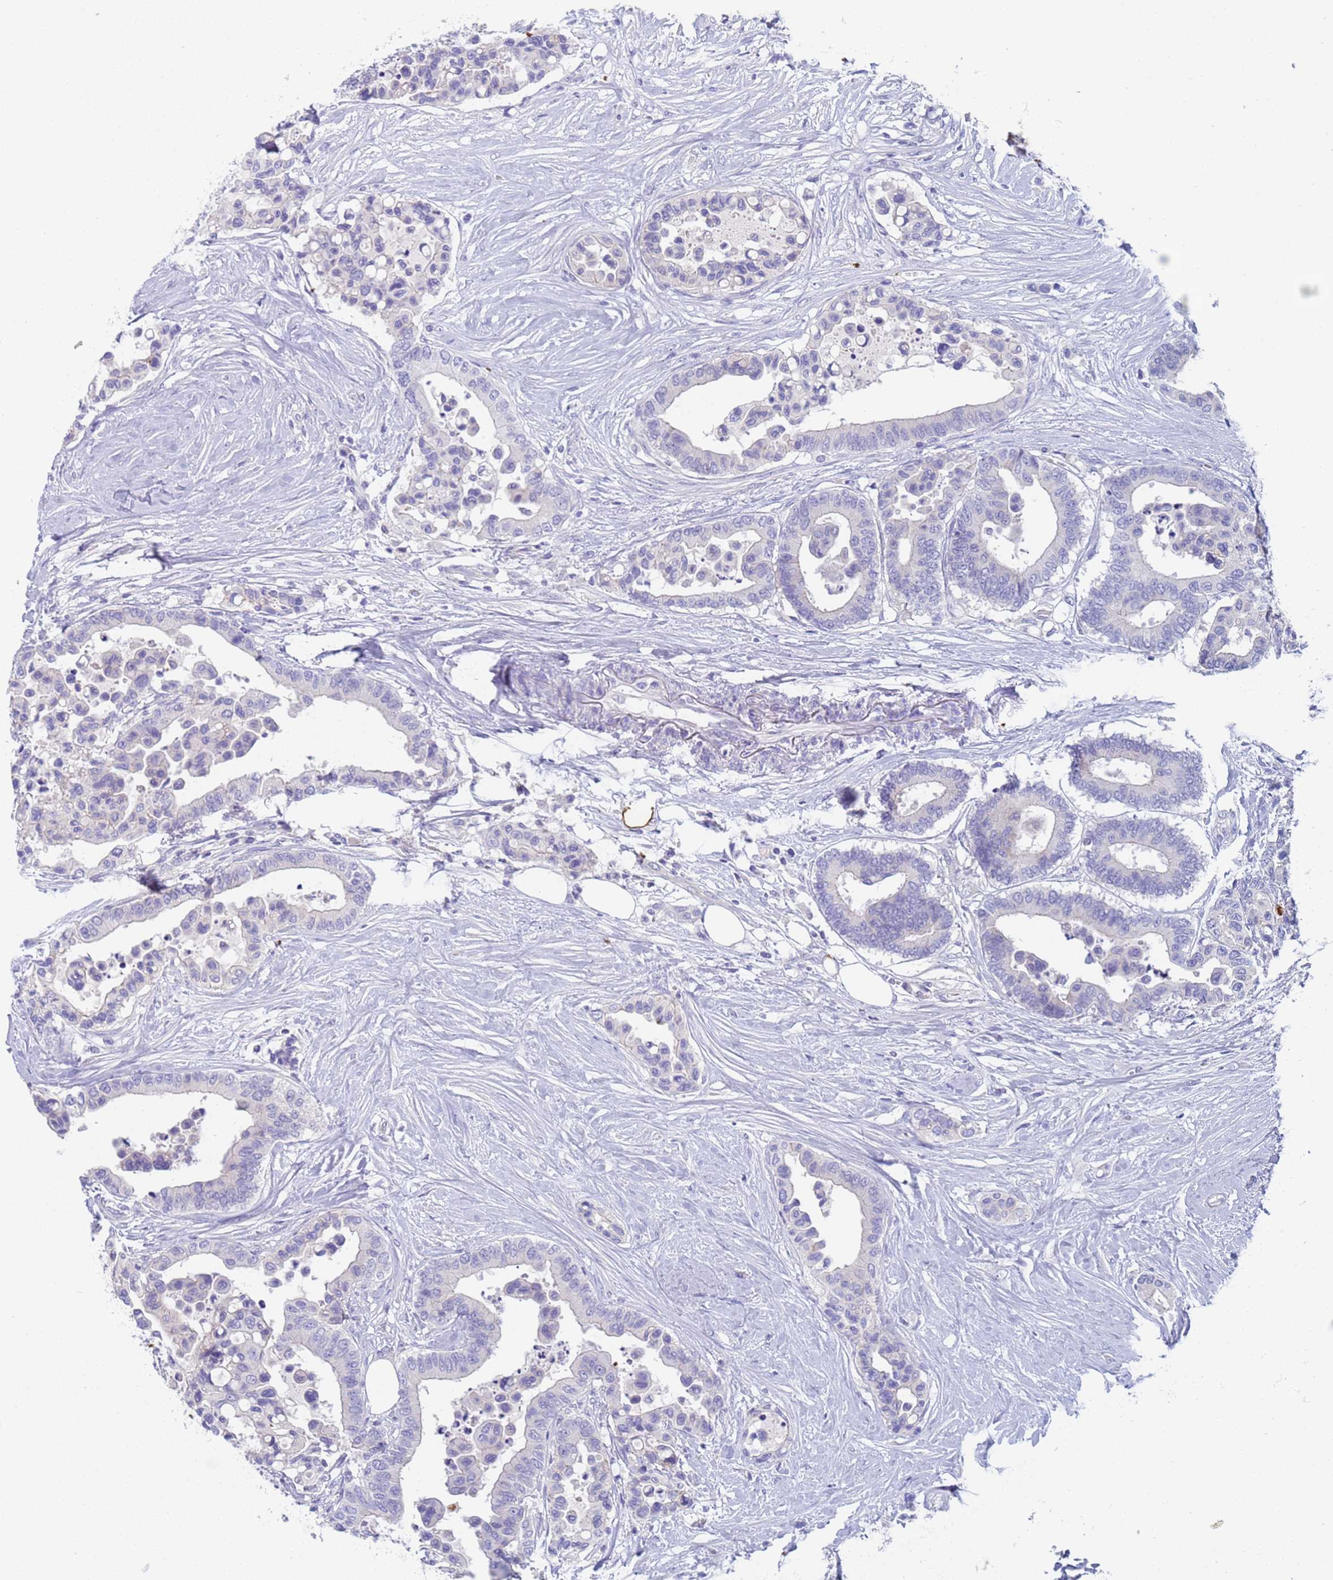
{"staining": {"intensity": "negative", "quantity": "none", "location": "none"}, "tissue": "colorectal cancer", "cell_type": "Tumor cells", "image_type": "cancer", "snomed": [{"axis": "morphology", "description": "Adenocarcinoma, NOS"}, {"axis": "topography", "description": "Colon"}], "caption": "IHC of human colorectal cancer displays no positivity in tumor cells.", "gene": "C4orf46", "patient": {"sex": "male", "age": 82}}